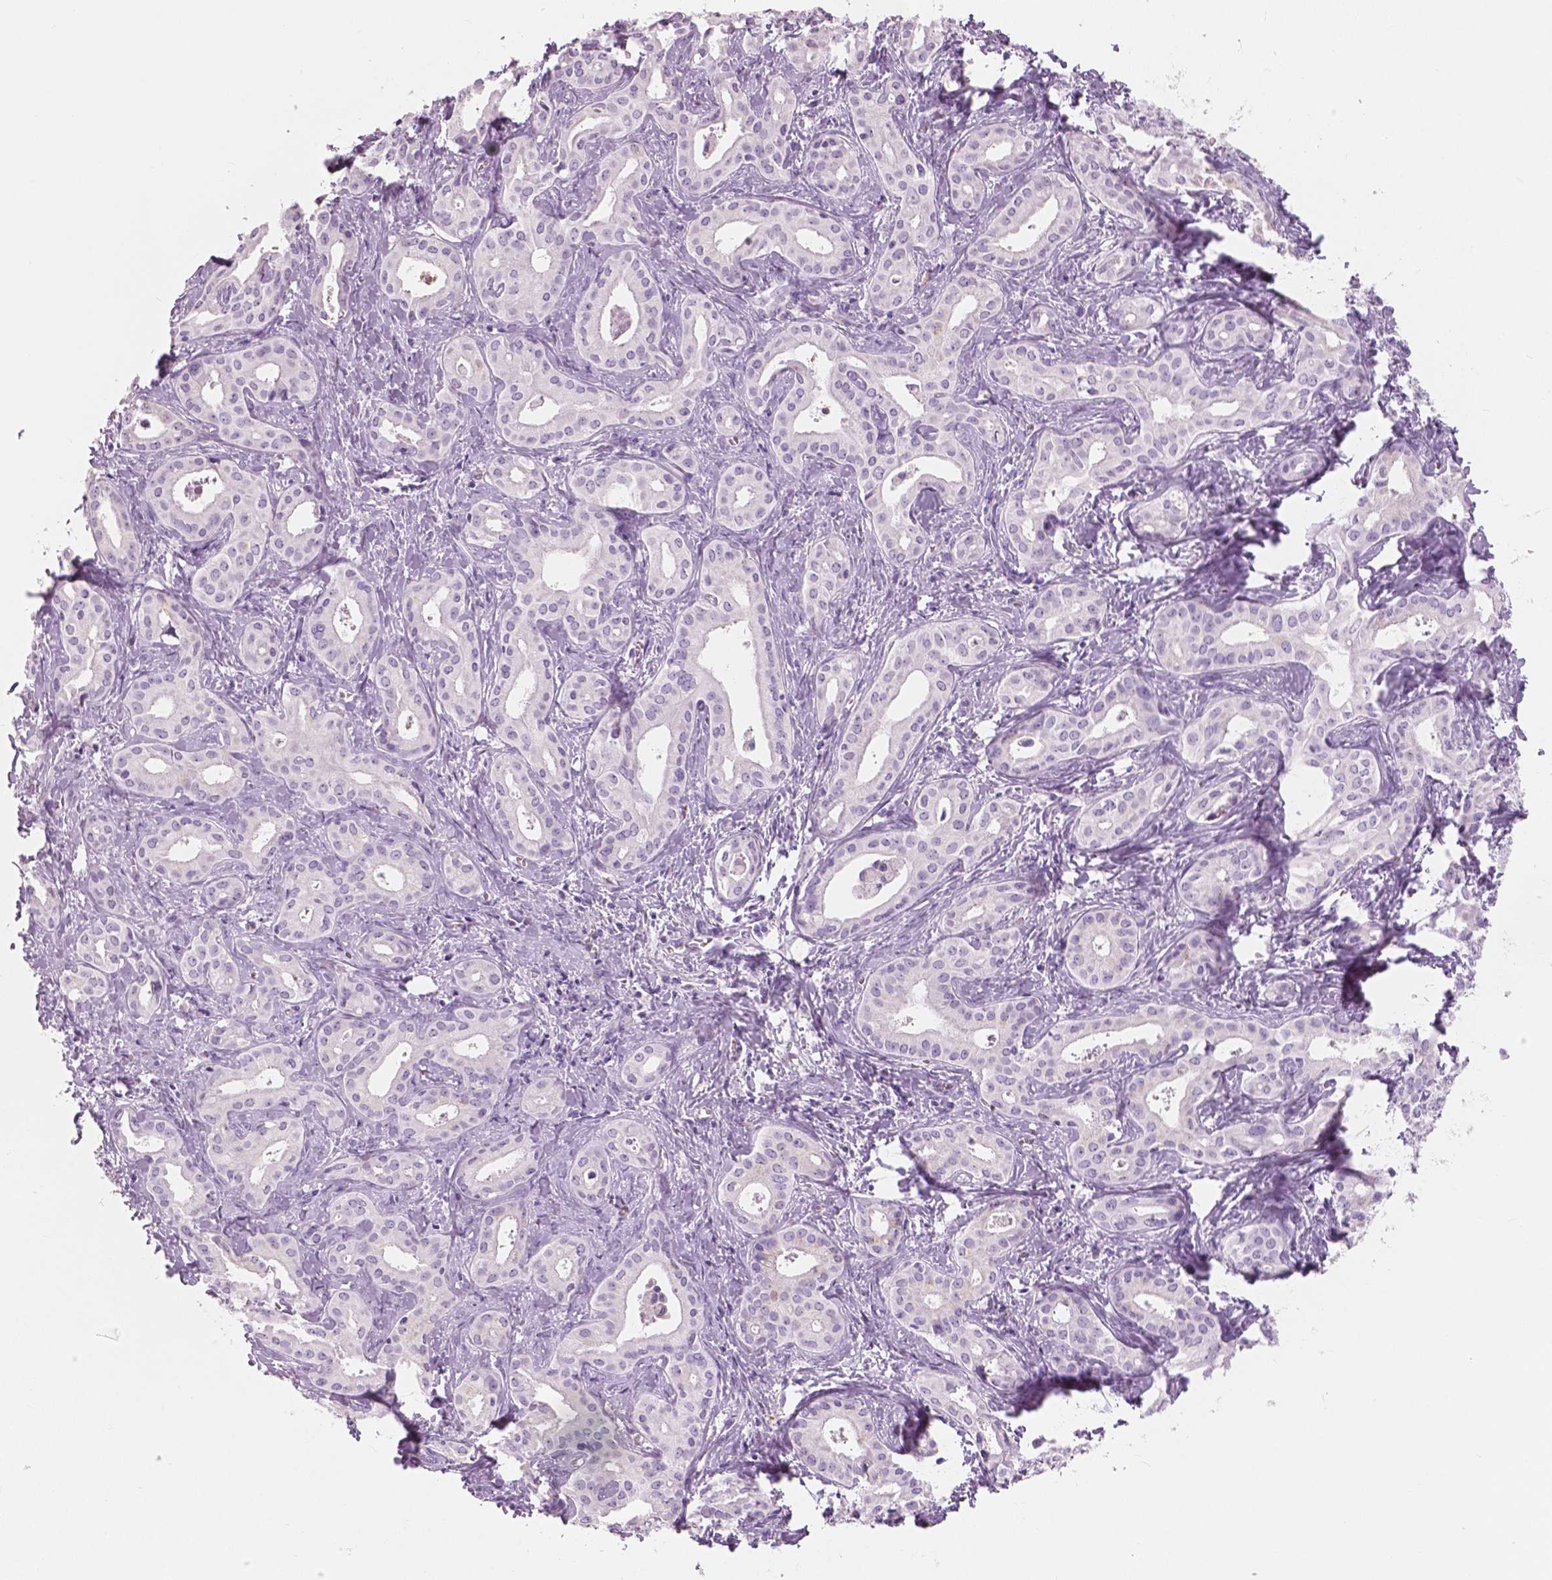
{"staining": {"intensity": "negative", "quantity": "none", "location": "none"}, "tissue": "liver cancer", "cell_type": "Tumor cells", "image_type": "cancer", "snomed": [{"axis": "morphology", "description": "Cholangiocarcinoma"}, {"axis": "topography", "description": "Liver"}], "caption": "Histopathology image shows no significant protein positivity in tumor cells of liver cancer (cholangiocarcinoma).", "gene": "A4GNT", "patient": {"sex": "female", "age": 65}}